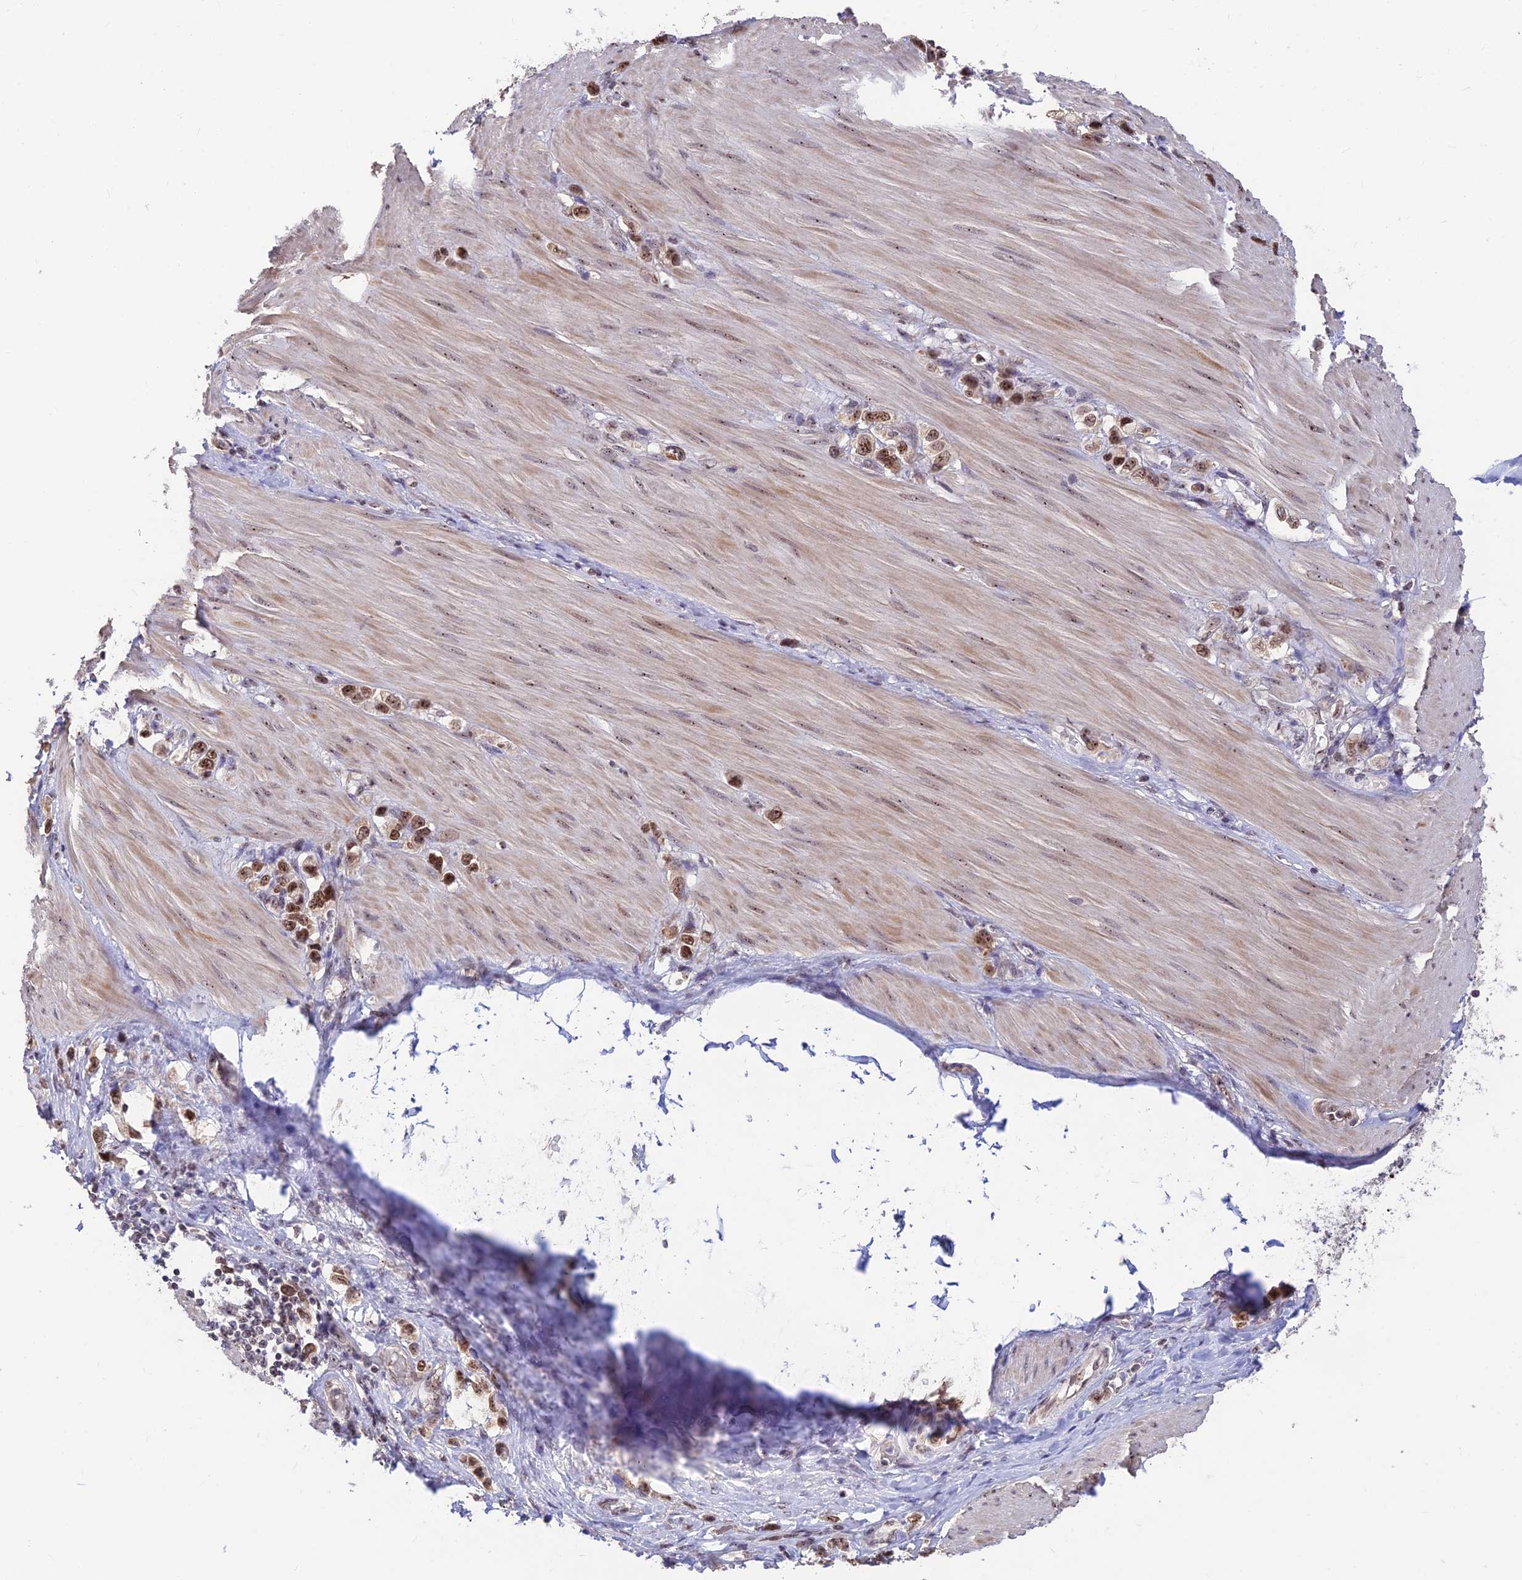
{"staining": {"intensity": "strong", "quantity": ">75%", "location": "nuclear"}, "tissue": "stomach cancer", "cell_type": "Tumor cells", "image_type": "cancer", "snomed": [{"axis": "morphology", "description": "Adenocarcinoma, NOS"}, {"axis": "topography", "description": "Stomach"}], "caption": "Human adenocarcinoma (stomach) stained with a protein marker demonstrates strong staining in tumor cells.", "gene": "POLR1G", "patient": {"sex": "female", "age": 65}}